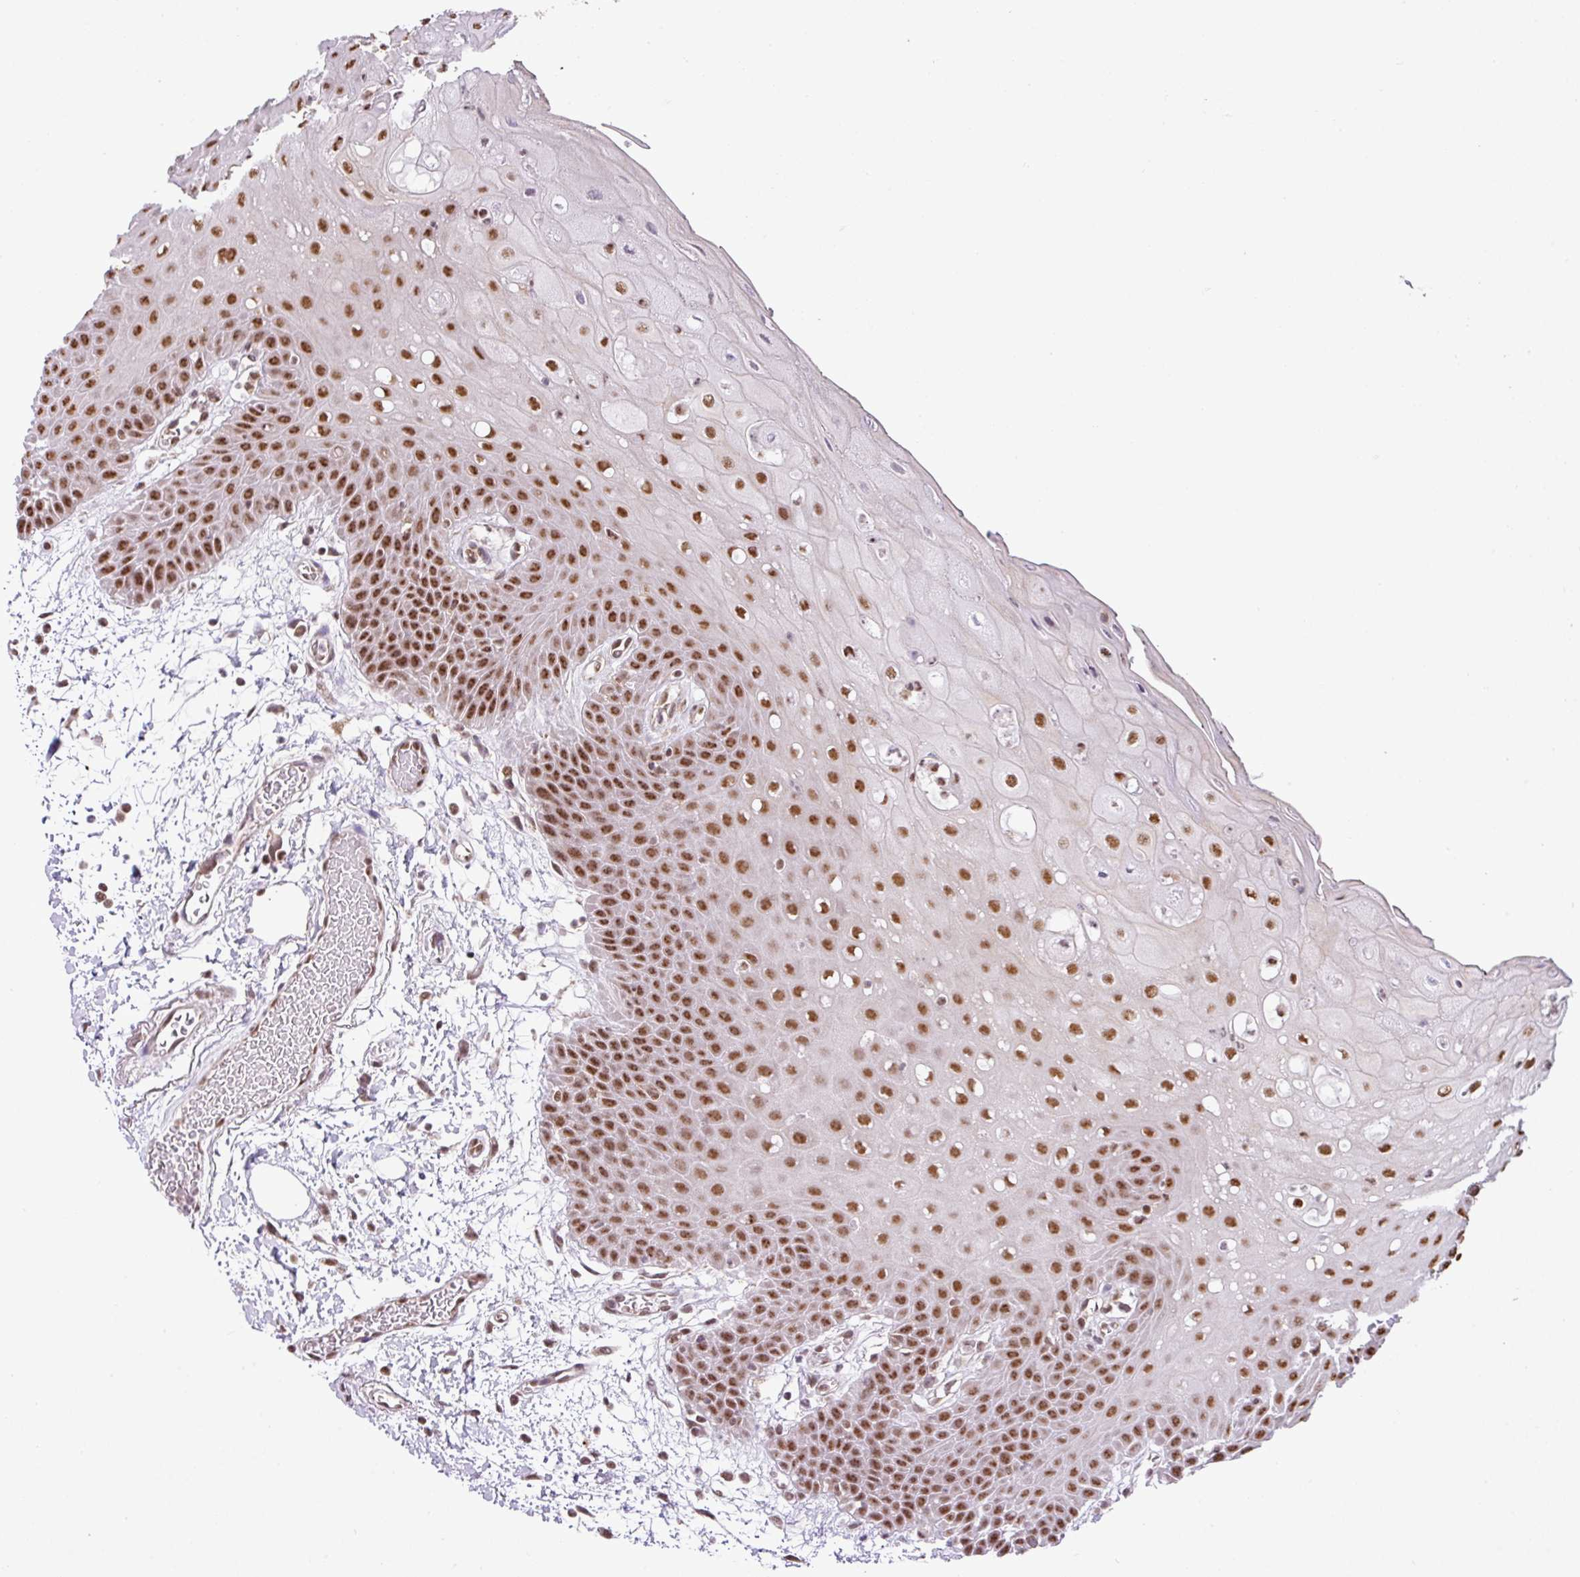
{"staining": {"intensity": "strong", "quantity": ">75%", "location": "nuclear"}, "tissue": "oral mucosa", "cell_type": "Squamous epithelial cells", "image_type": "normal", "snomed": [{"axis": "morphology", "description": "Normal tissue, NOS"}, {"axis": "topography", "description": "Oral tissue"}, {"axis": "topography", "description": "Tounge, NOS"}], "caption": "Immunohistochemistry histopathology image of normal oral mucosa: oral mucosa stained using immunohistochemistry (IHC) demonstrates high levels of strong protein expression localized specifically in the nuclear of squamous epithelial cells, appearing as a nuclear brown color.", "gene": "PLK1", "patient": {"sex": "female", "age": 59}}